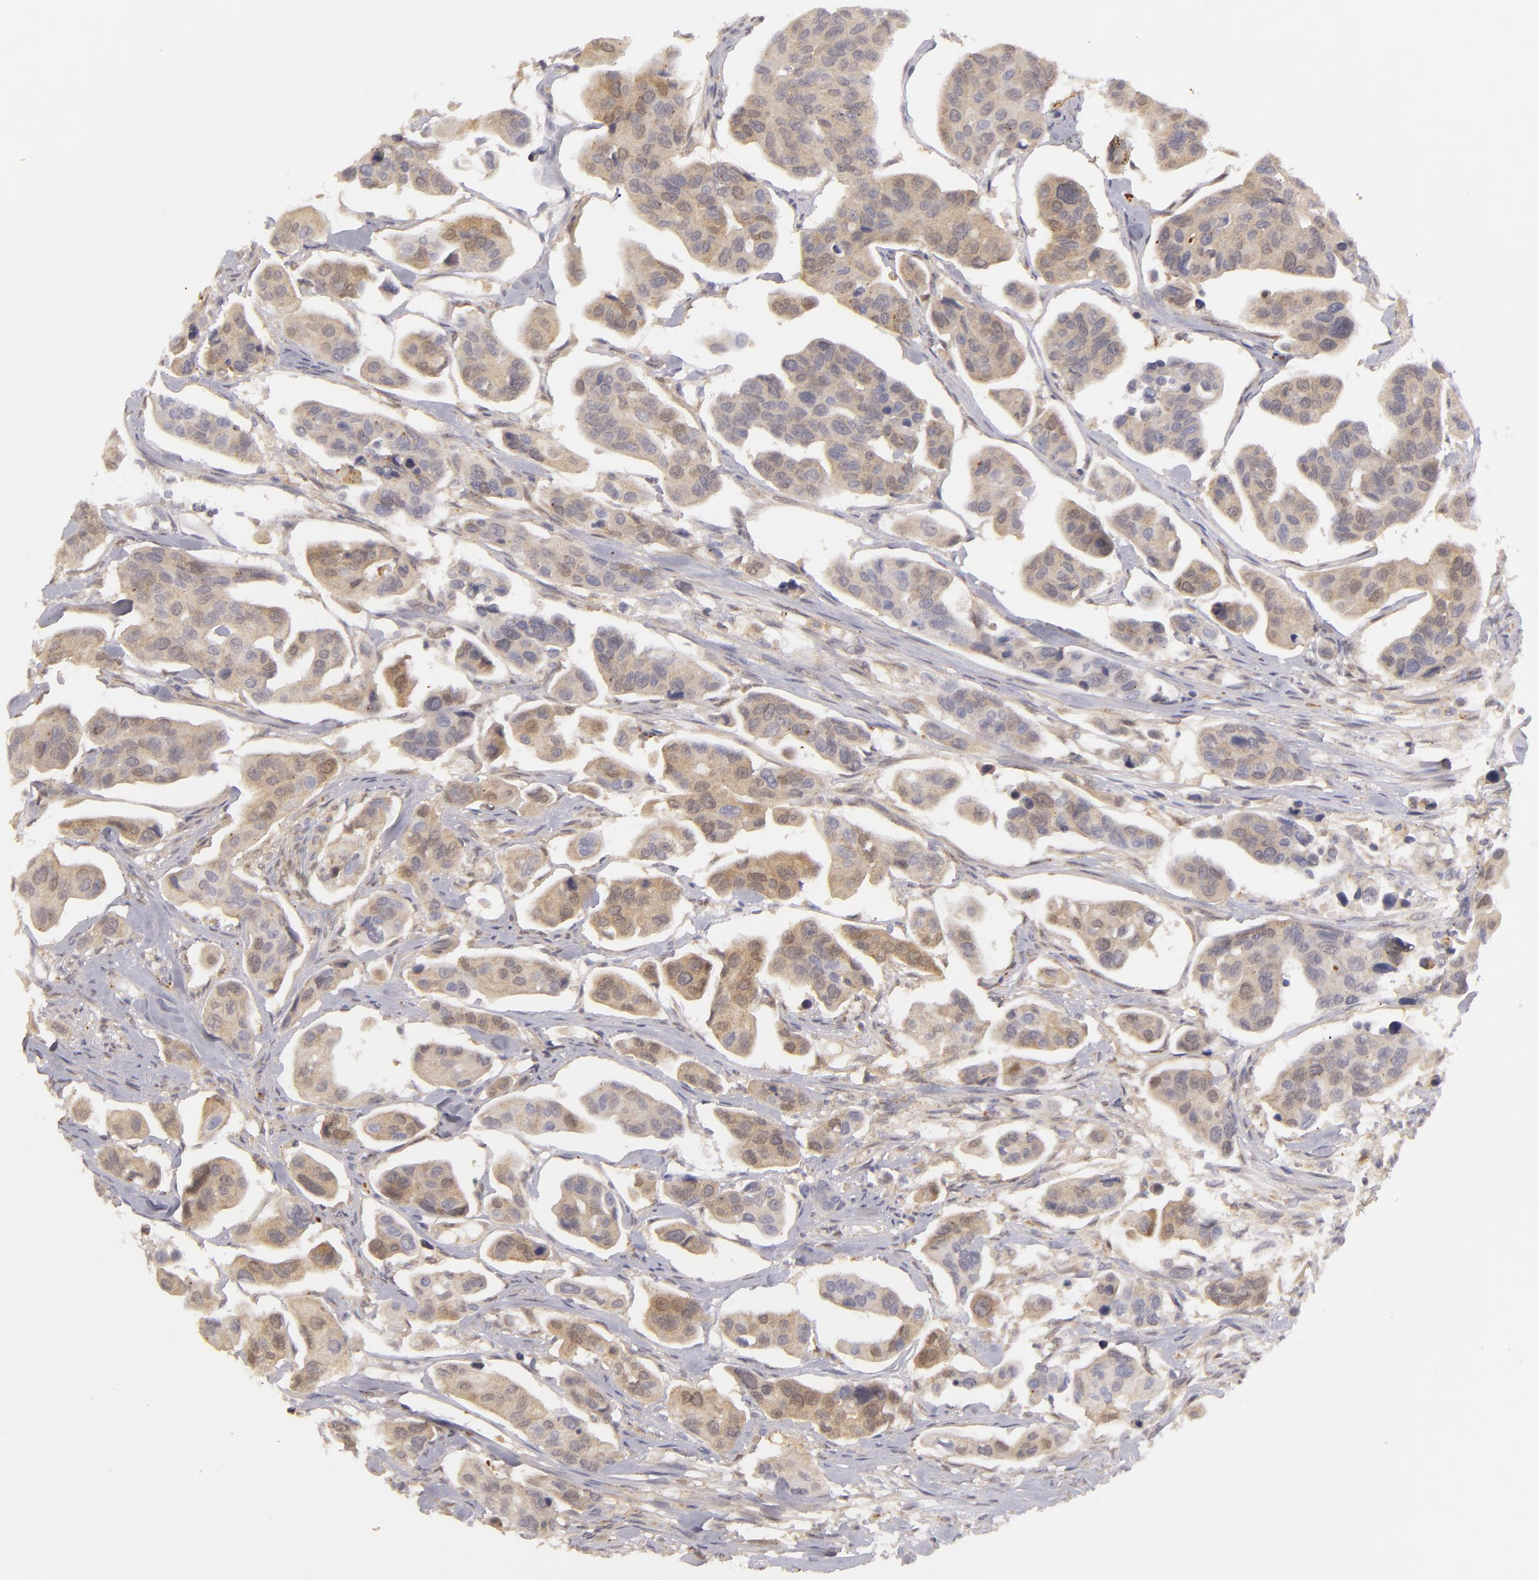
{"staining": {"intensity": "weak", "quantity": ">75%", "location": "cytoplasmic/membranous"}, "tissue": "urothelial cancer", "cell_type": "Tumor cells", "image_type": "cancer", "snomed": [{"axis": "morphology", "description": "Adenocarcinoma, NOS"}, {"axis": "topography", "description": "Urinary bladder"}], "caption": "Human urothelial cancer stained for a protein (brown) displays weak cytoplasmic/membranous positive positivity in about >75% of tumor cells.", "gene": "EFS", "patient": {"sex": "male", "age": 61}}